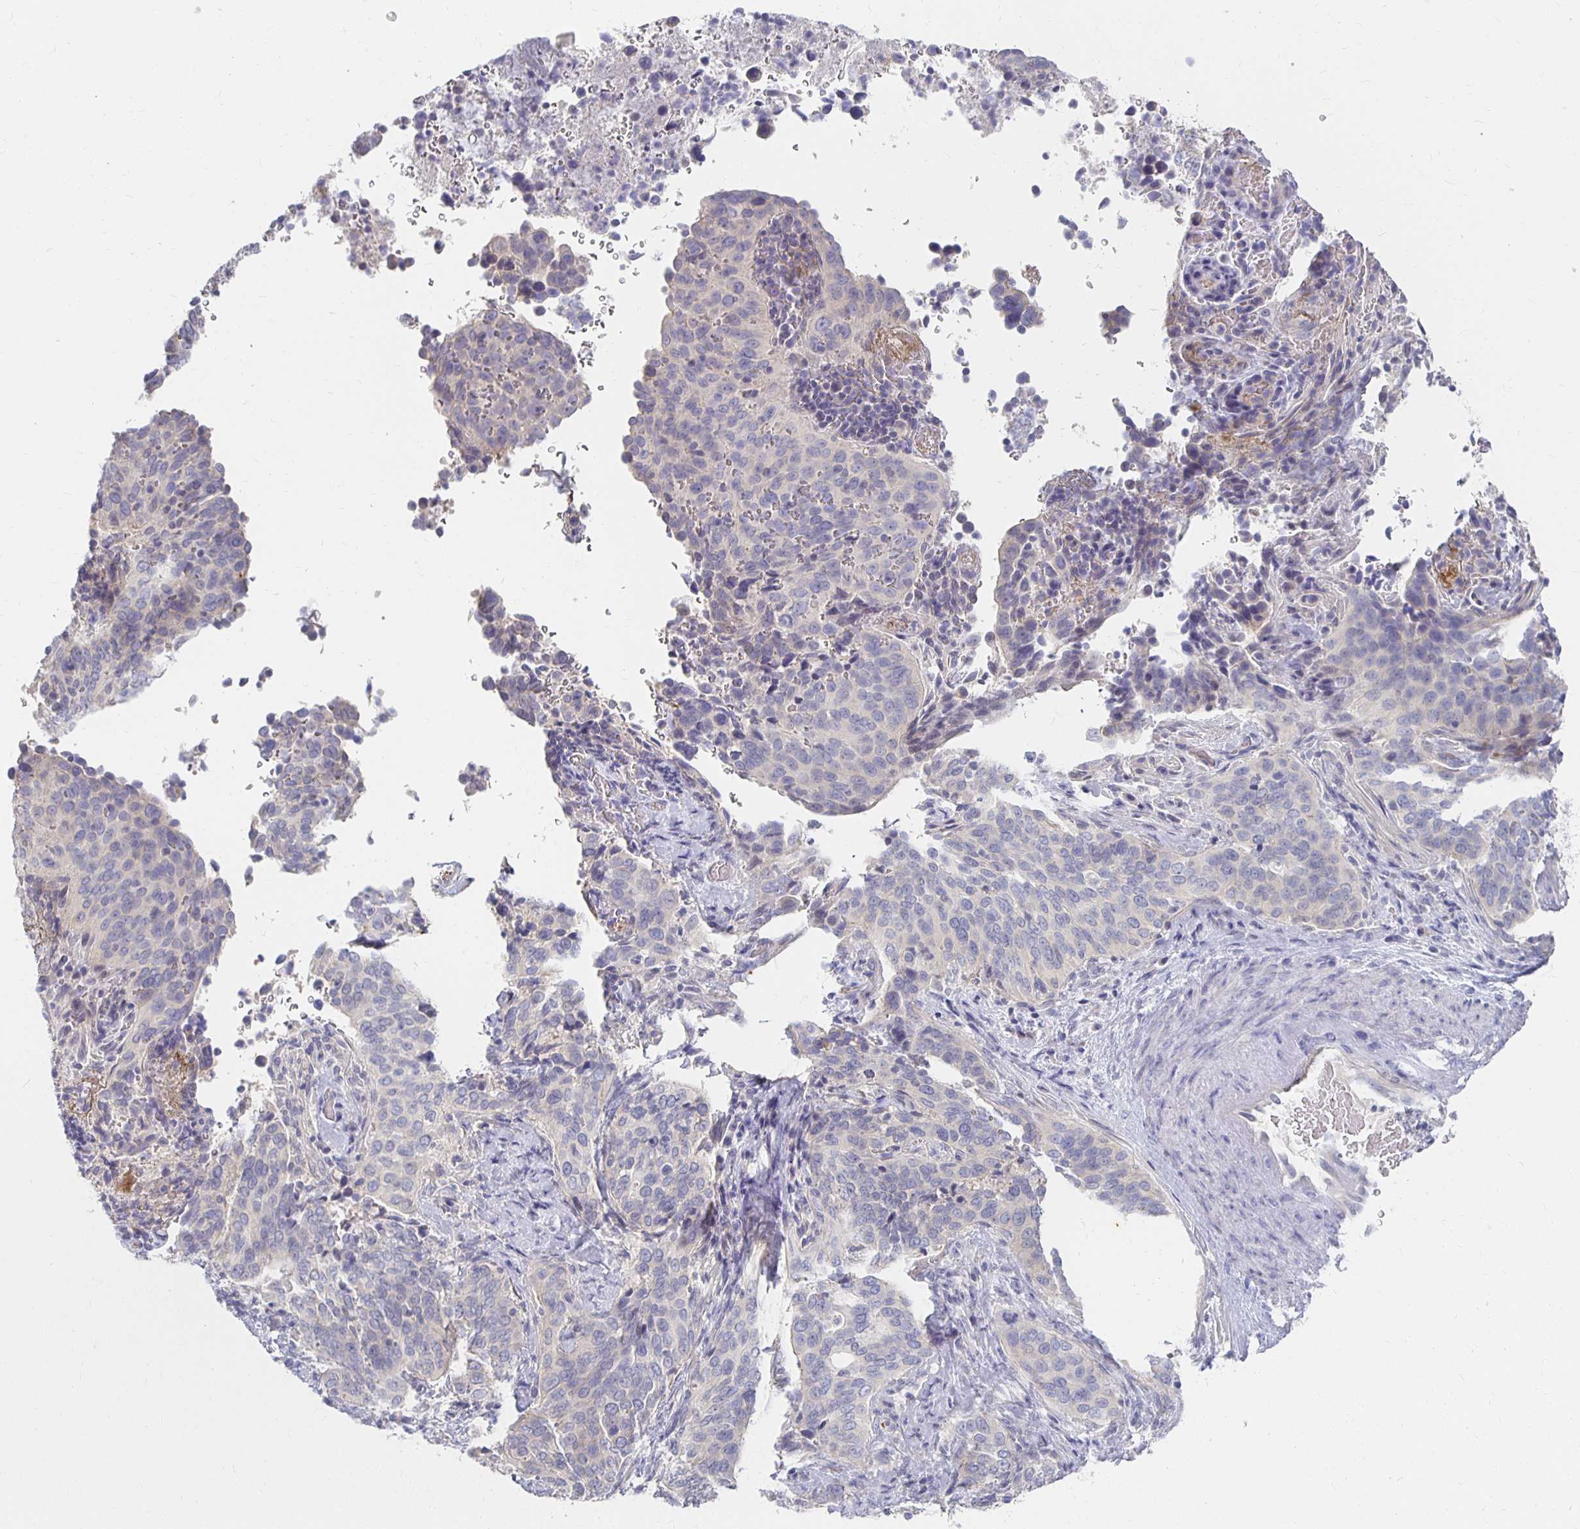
{"staining": {"intensity": "negative", "quantity": "none", "location": "none"}, "tissue": "cervical cancer", "cell_type": "Tumor cells", "image_type": "cancer", "snomed": [{"axis": "morphology", "description": "Squamous cell carcinoma, NOS"}, {"axis": "topography", "description": "Cervix"}], "caption": "IHC histopathology image of cervical cancer stained for a protein (brown), which displays no positivity in tumor cells. (DAB (3,3'-diaminobenzidine) IHC, high magnification).", "gene": "FKRP", "patient": {"sex": "female", "age": 38}}